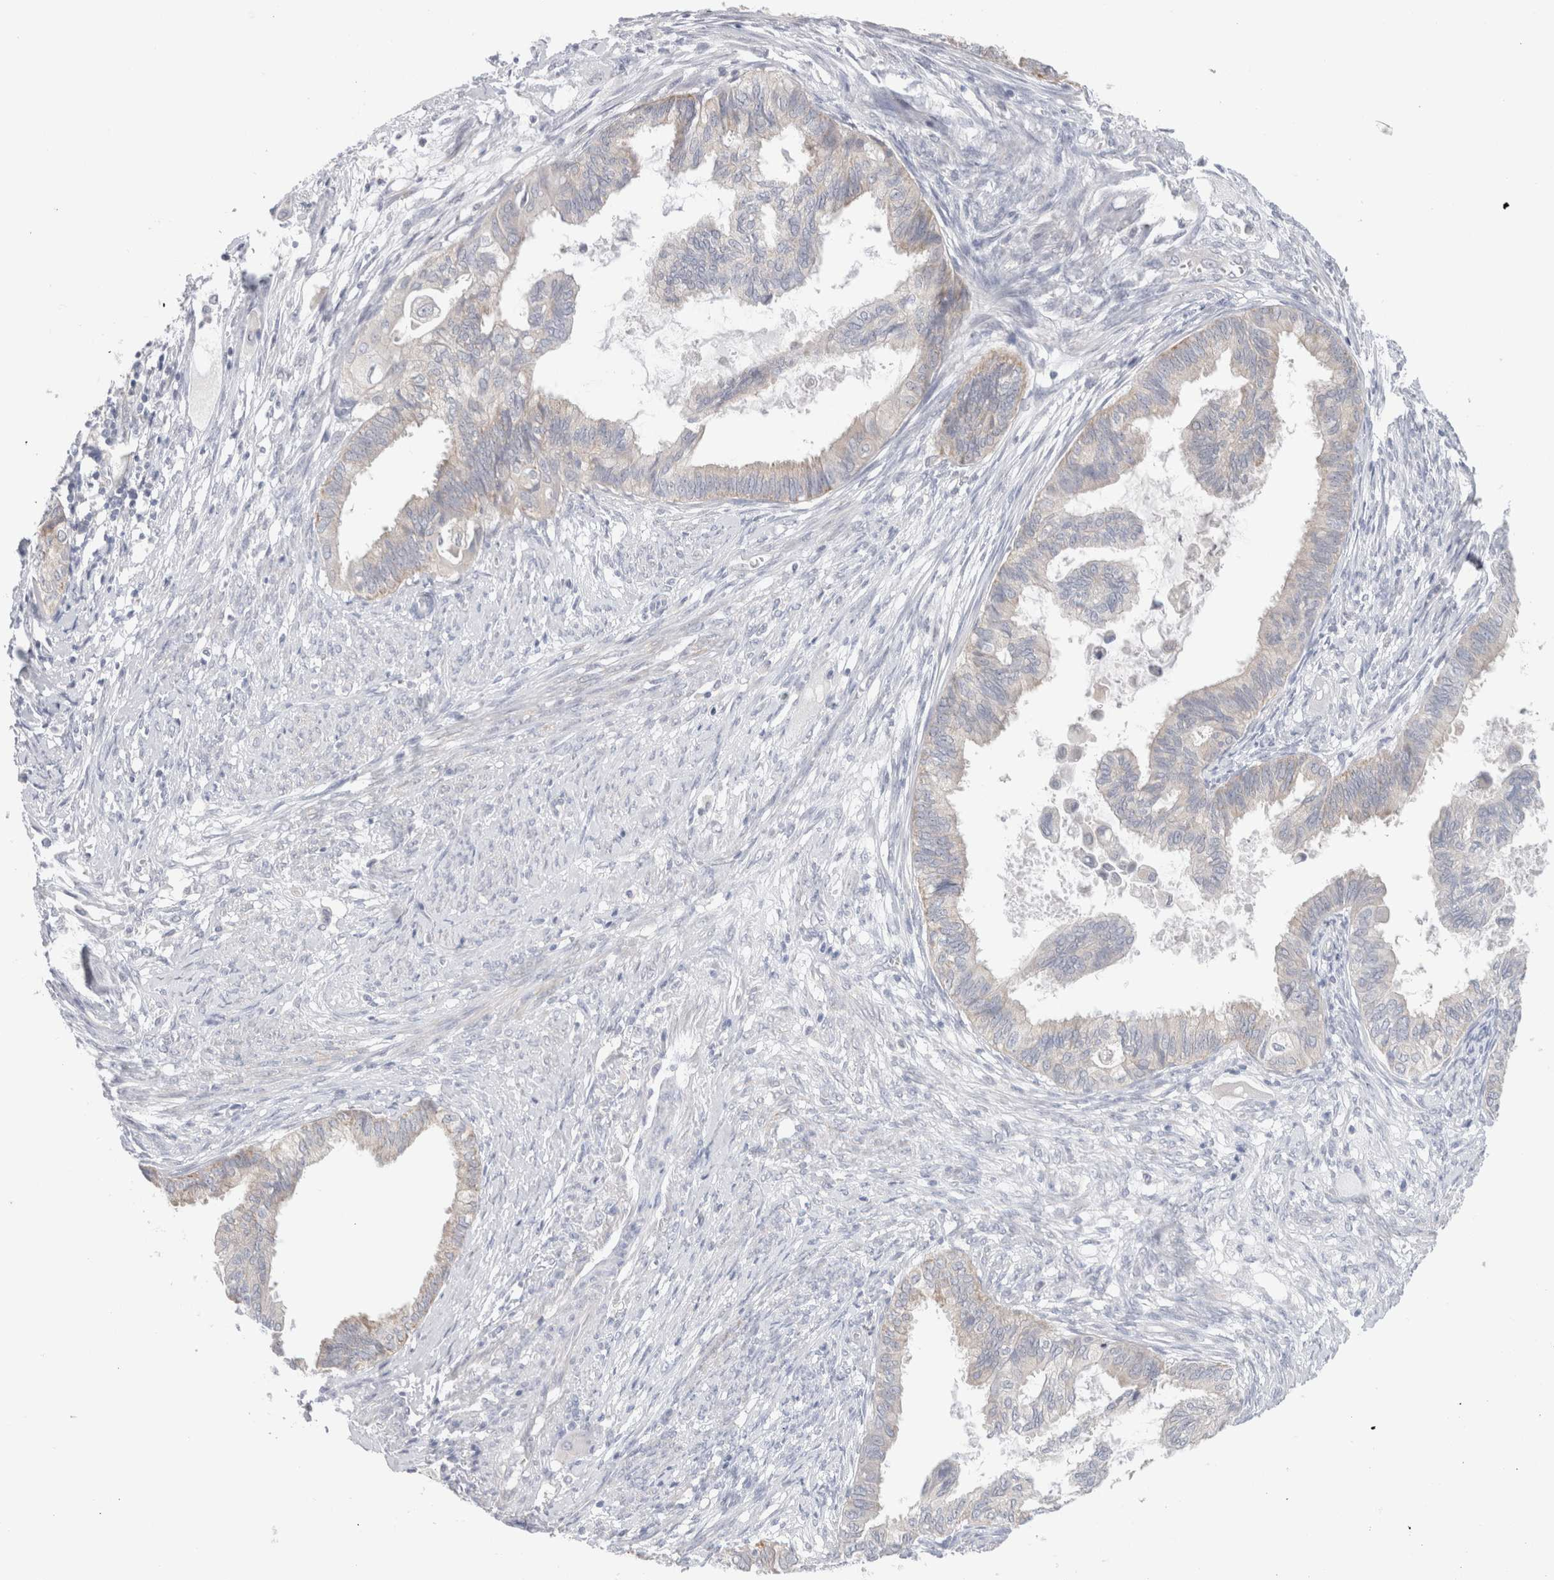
{"staining": {"intensity": "negative", "quantity": "none", "location": "none"}, "tissue": "cervical cancer", "cell_type": "Tumor cells", "image_type": "cancer", "snomed": [{"axis": "morphology", "description": "Normal tissue, NOS"}, {"axis": "morphology", "description": "Adenocarcinoma, NOS"}, {"axis": "topography", "description": "Cervix"}, {"axis": "topography", "description": "Endometrium"}], "caption": "A photomicrograph of adenocarcinoma (cervical) stained for a protein exhibits no brown staining in tumor cells. (DAB (3,3'-diaminobenzidine) IHC with hematoxylin counter stain).", "gene": "NDOR1", "patient": {"sex": "female", "age": 86}}